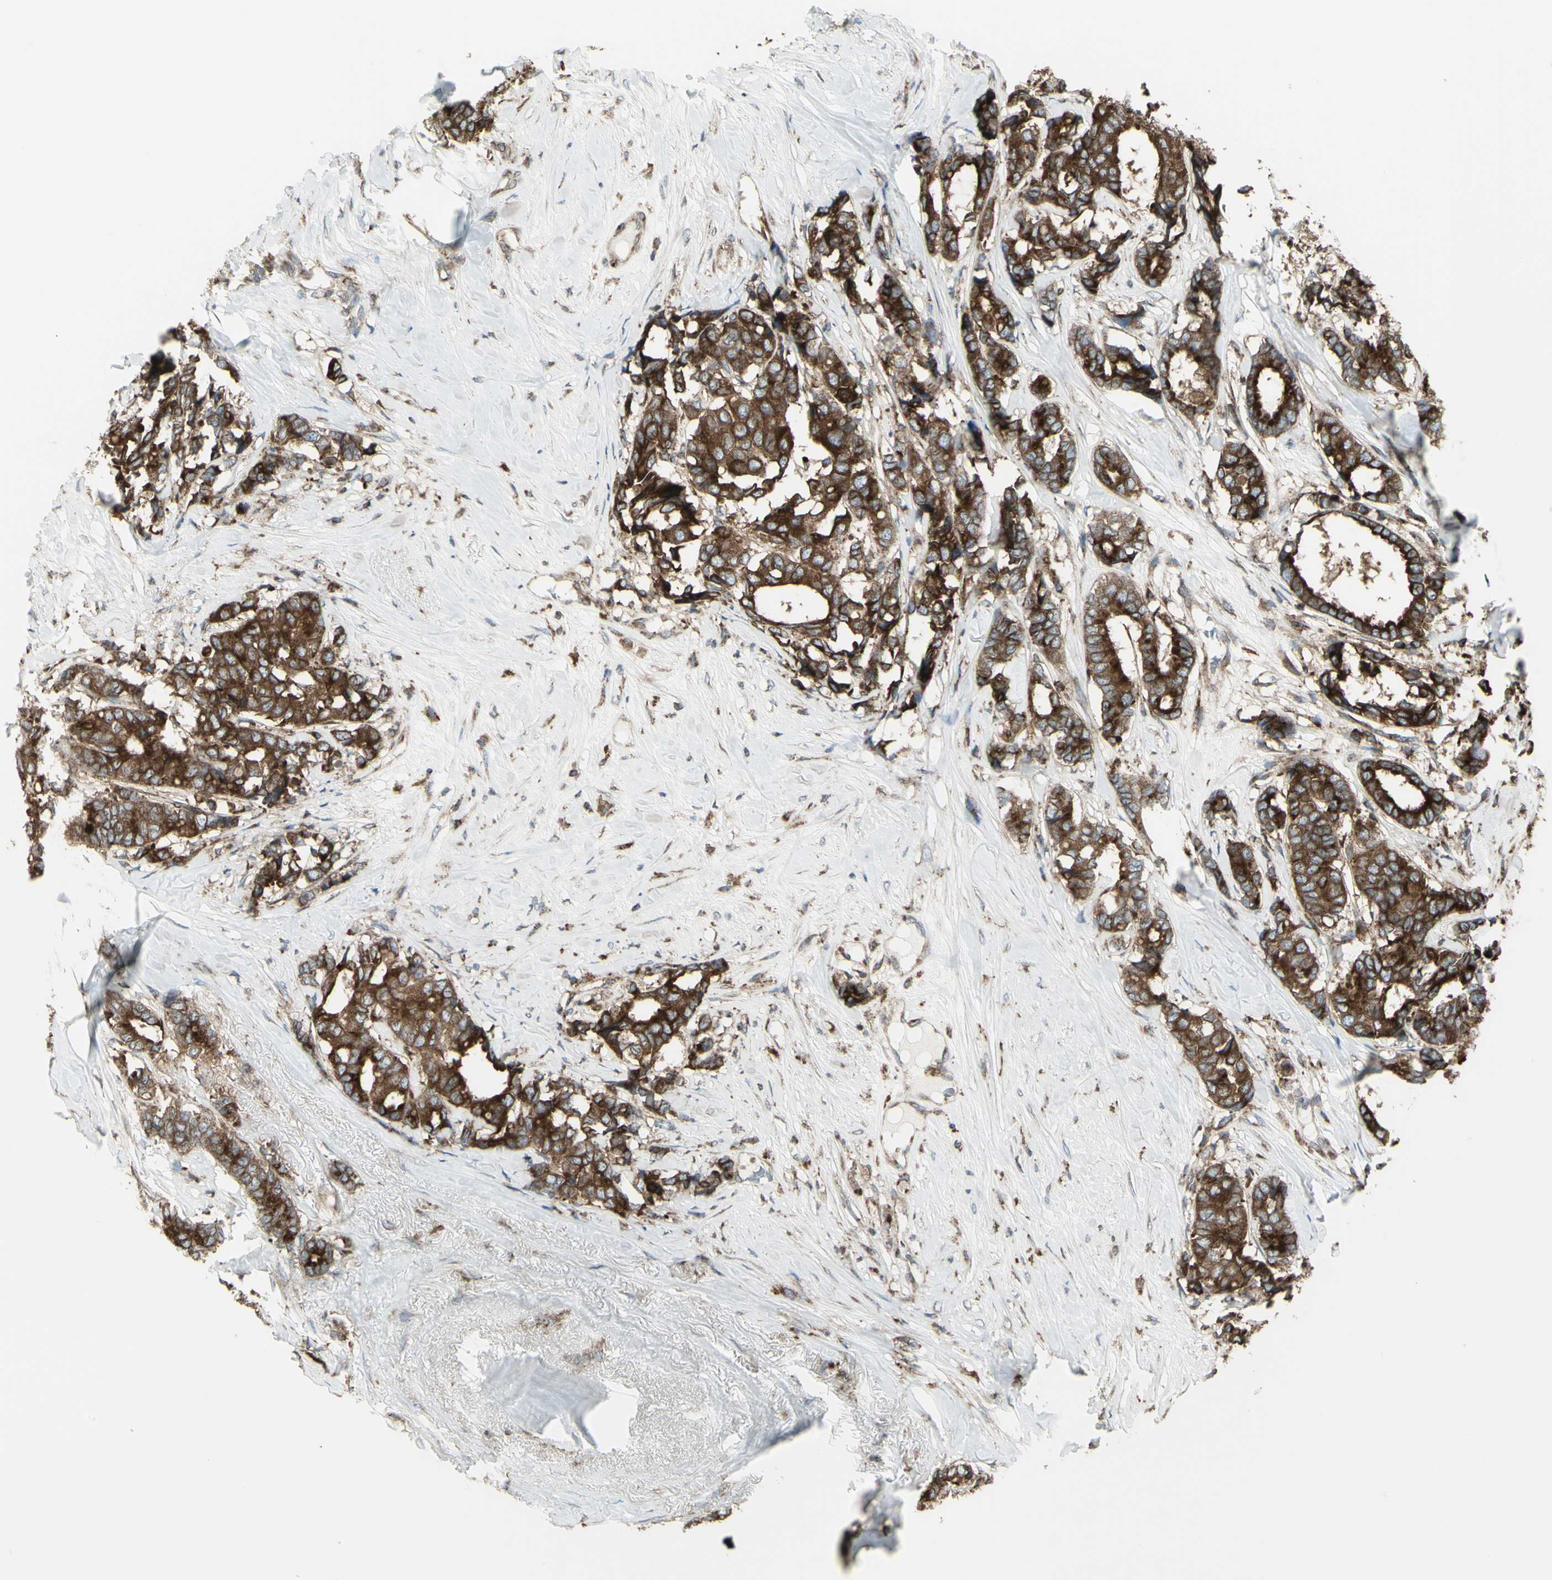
{"staining": {"intensity": "strong", "quantity": ">75%", "location": "cytoplasmic/membranous"}, "tissue": "breast cancer", "cell_type": "Tumor cells", "image_type": "cancer", "snomed": [{"axis": "morphology", "description": "Duct carcinoma"}, {"axis": "topography", "description": "Breast"}], "caption": "An IHC image of neoplastic tissue is shown. Protein staining in brown labels strong cytoplasmic/membranous positivity in breast cancer (invasive ductal carcinoma) within tumor cells.", "gene": "NAPA", "patient": {"sex": "female", "age": 87}}